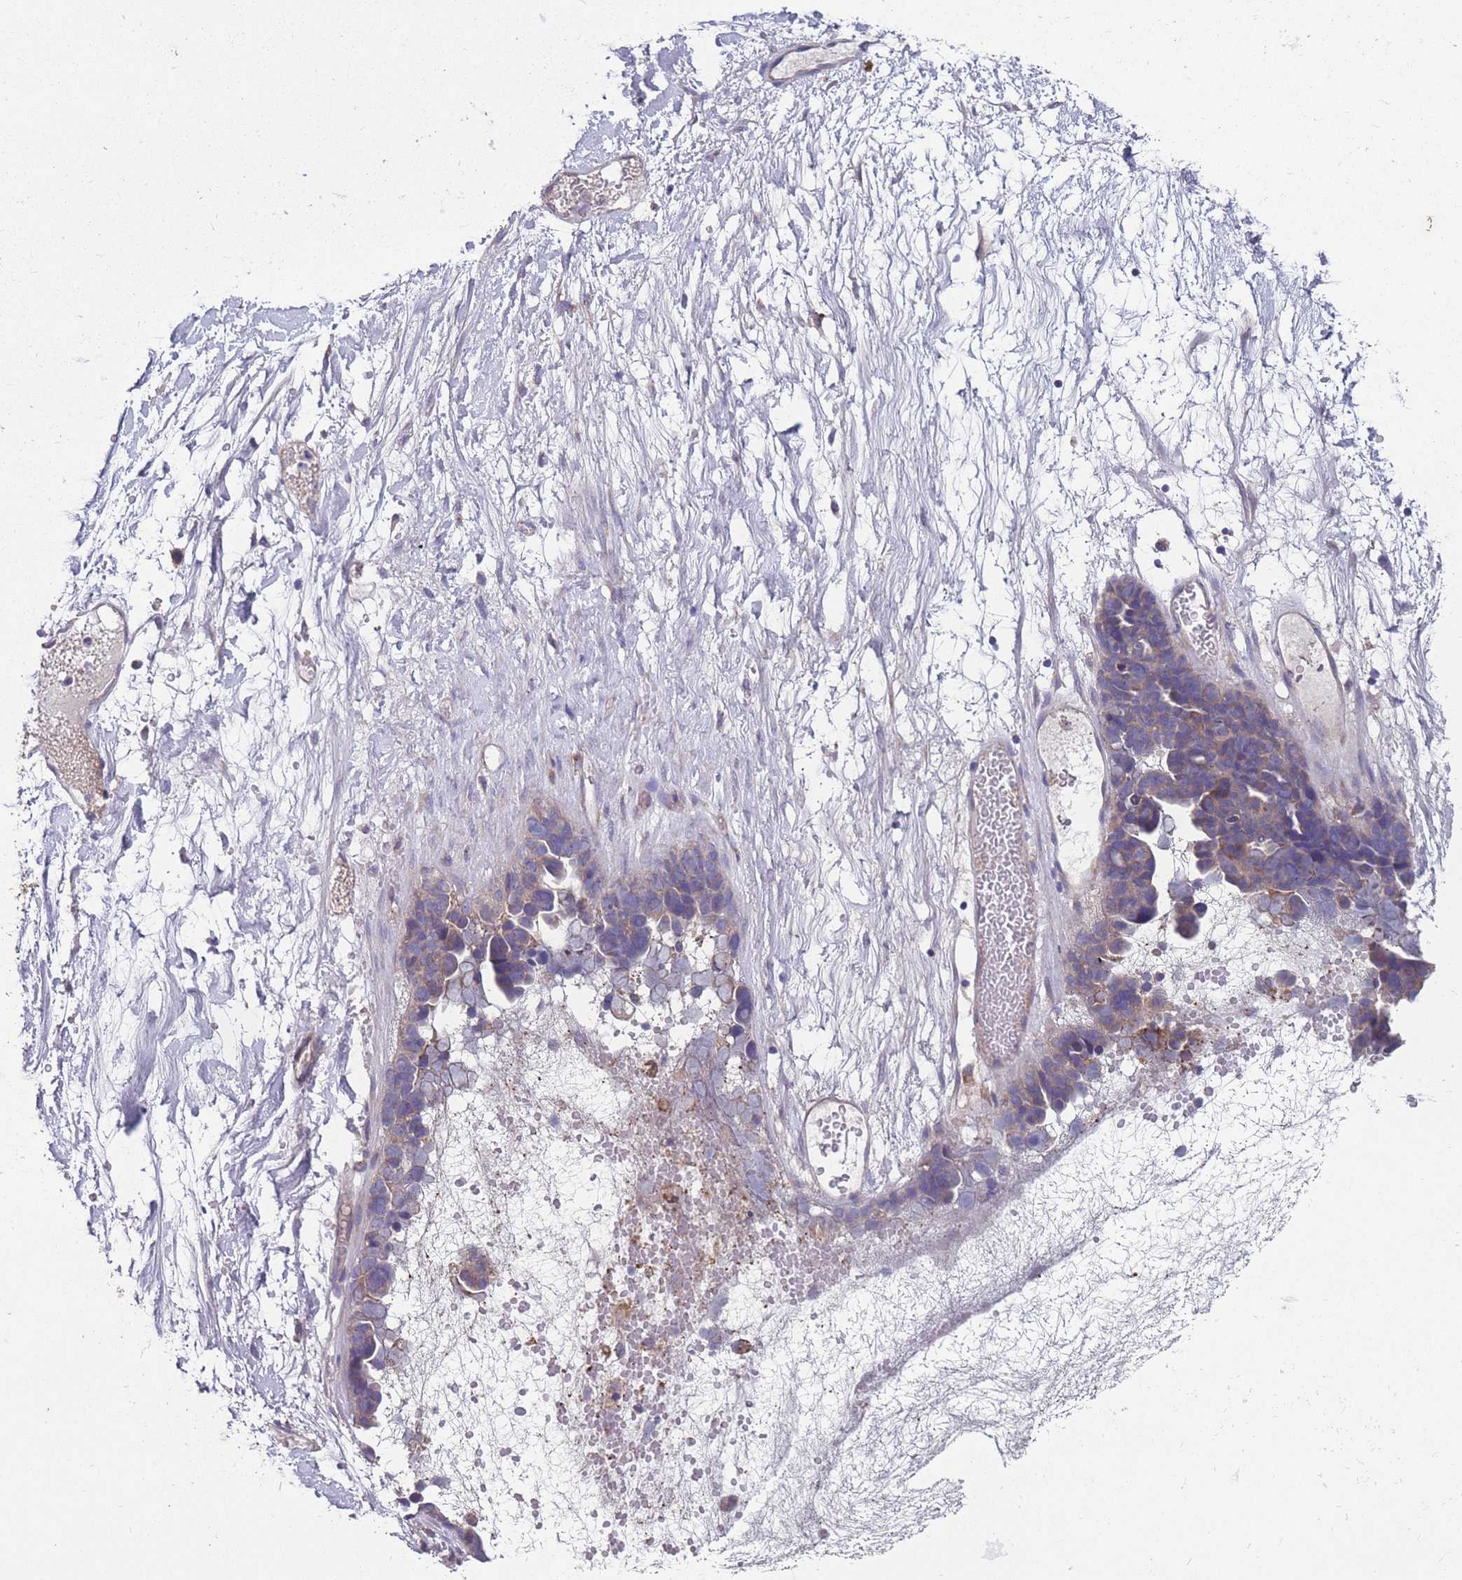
{"staining": {"intensity": "weak", "quantity": "25%-75%", "location": "cytoplasmic/membranous"}, "tissue": "ovarian cancer", "cell_type": "Tumor cells", "image_type": "cancer", "snomed": [{"axis": "morphology", "description": "Cystadenocarcinoma, serous, NOS"}, {"axis": "topography", "description": "Ovary"}], "caption": "Ovarian cancer (serous cystadenocarcinoma) stained with immunohistochemistry (IHC) demonstrates weak cytoplasmic/membranous positivity in approximately 25%-75% of tumor cells.", "gene": "STIM2", "patient": {"sex": "female", "age": 54}}